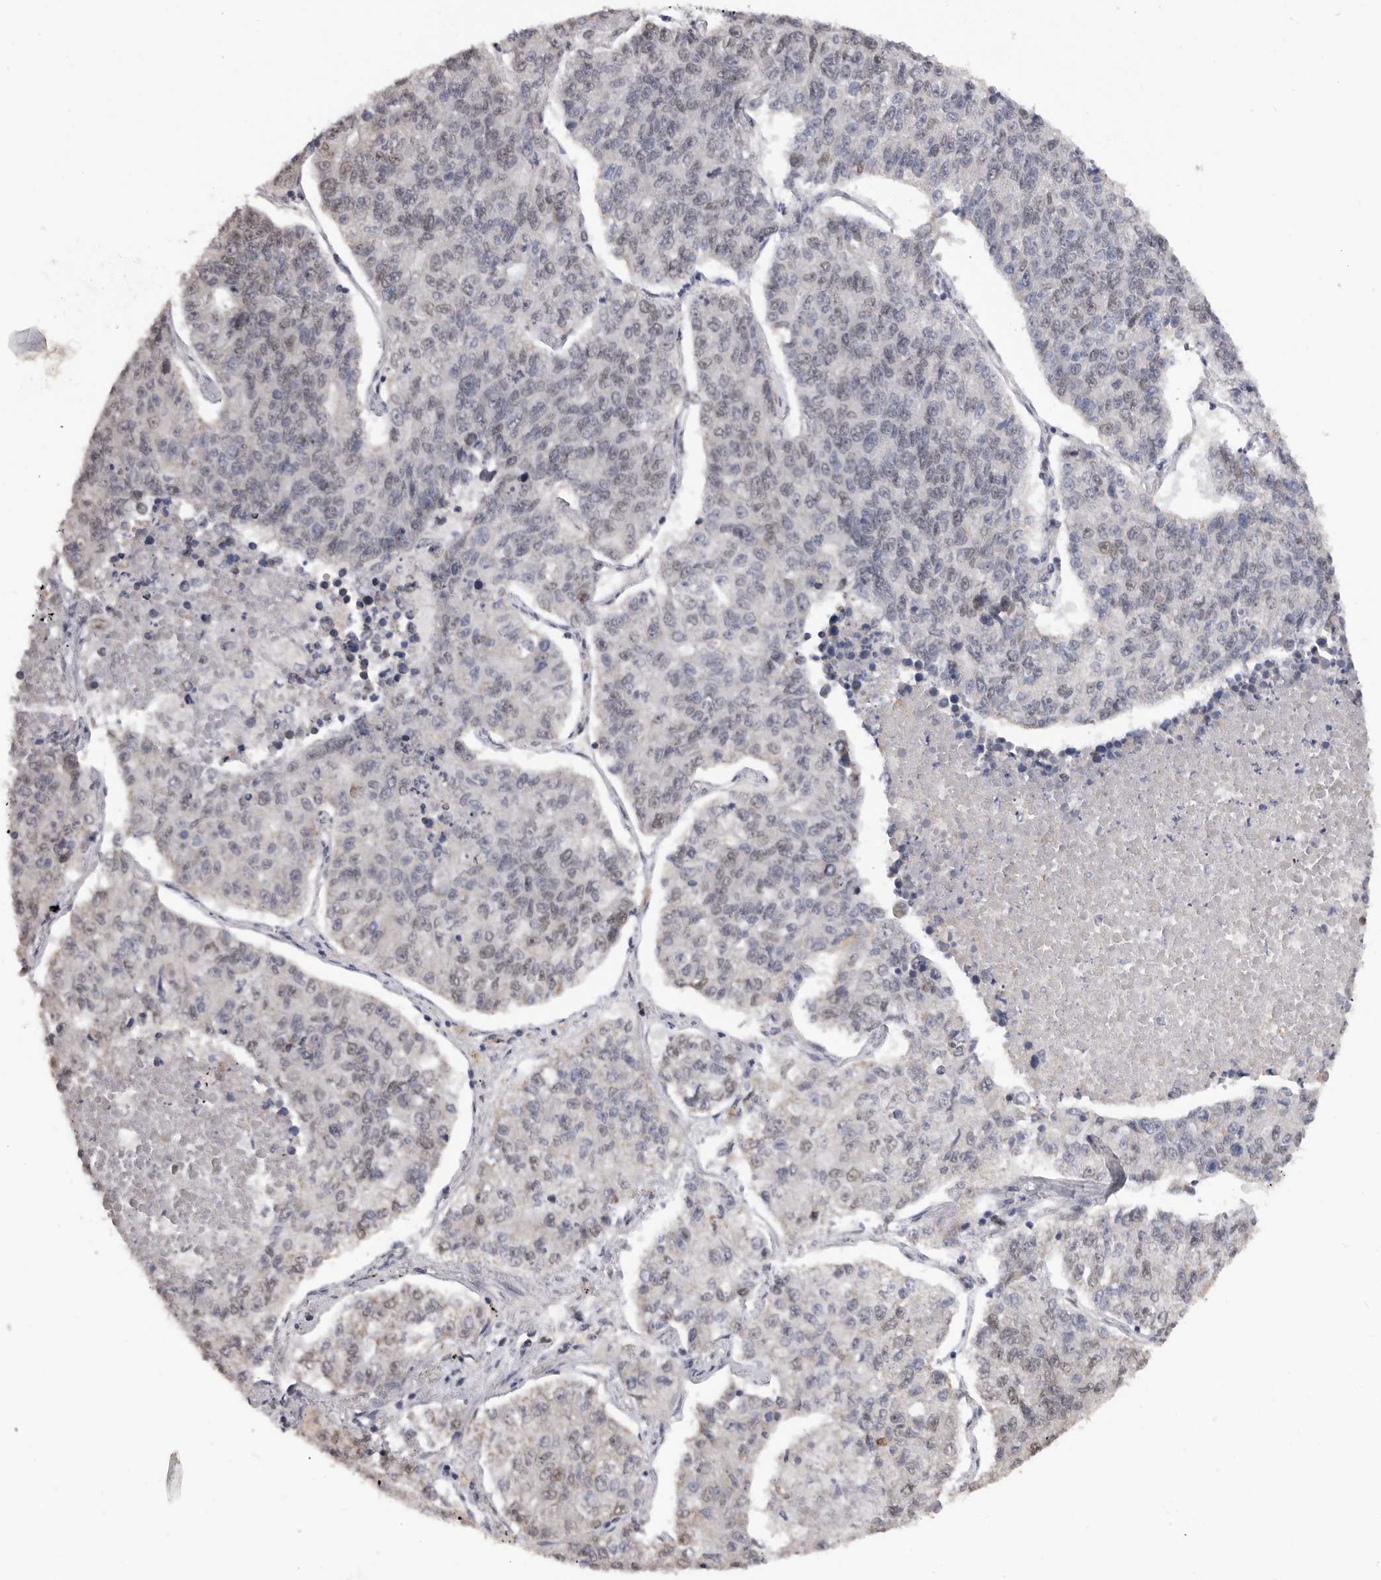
{"staining": {"intensity": "weak", "quantity": "<25%", "location": "nuclear"}, "tissue": "lung cancer", "cell_type": "Tumor cells", "image_type": "cancer", "snomed": [{"axis": "morphology", "description": "Adenocarcinoma, NOS"}, {"axis": "topography", "description": "Lung"}], "caption": "This is an immunohistochemistry image of human adenocarcinoma (lung). There is no expression in tumor cells.", "gene": "SMARCC1", "patient": {"sex": "male", "age": 49}}